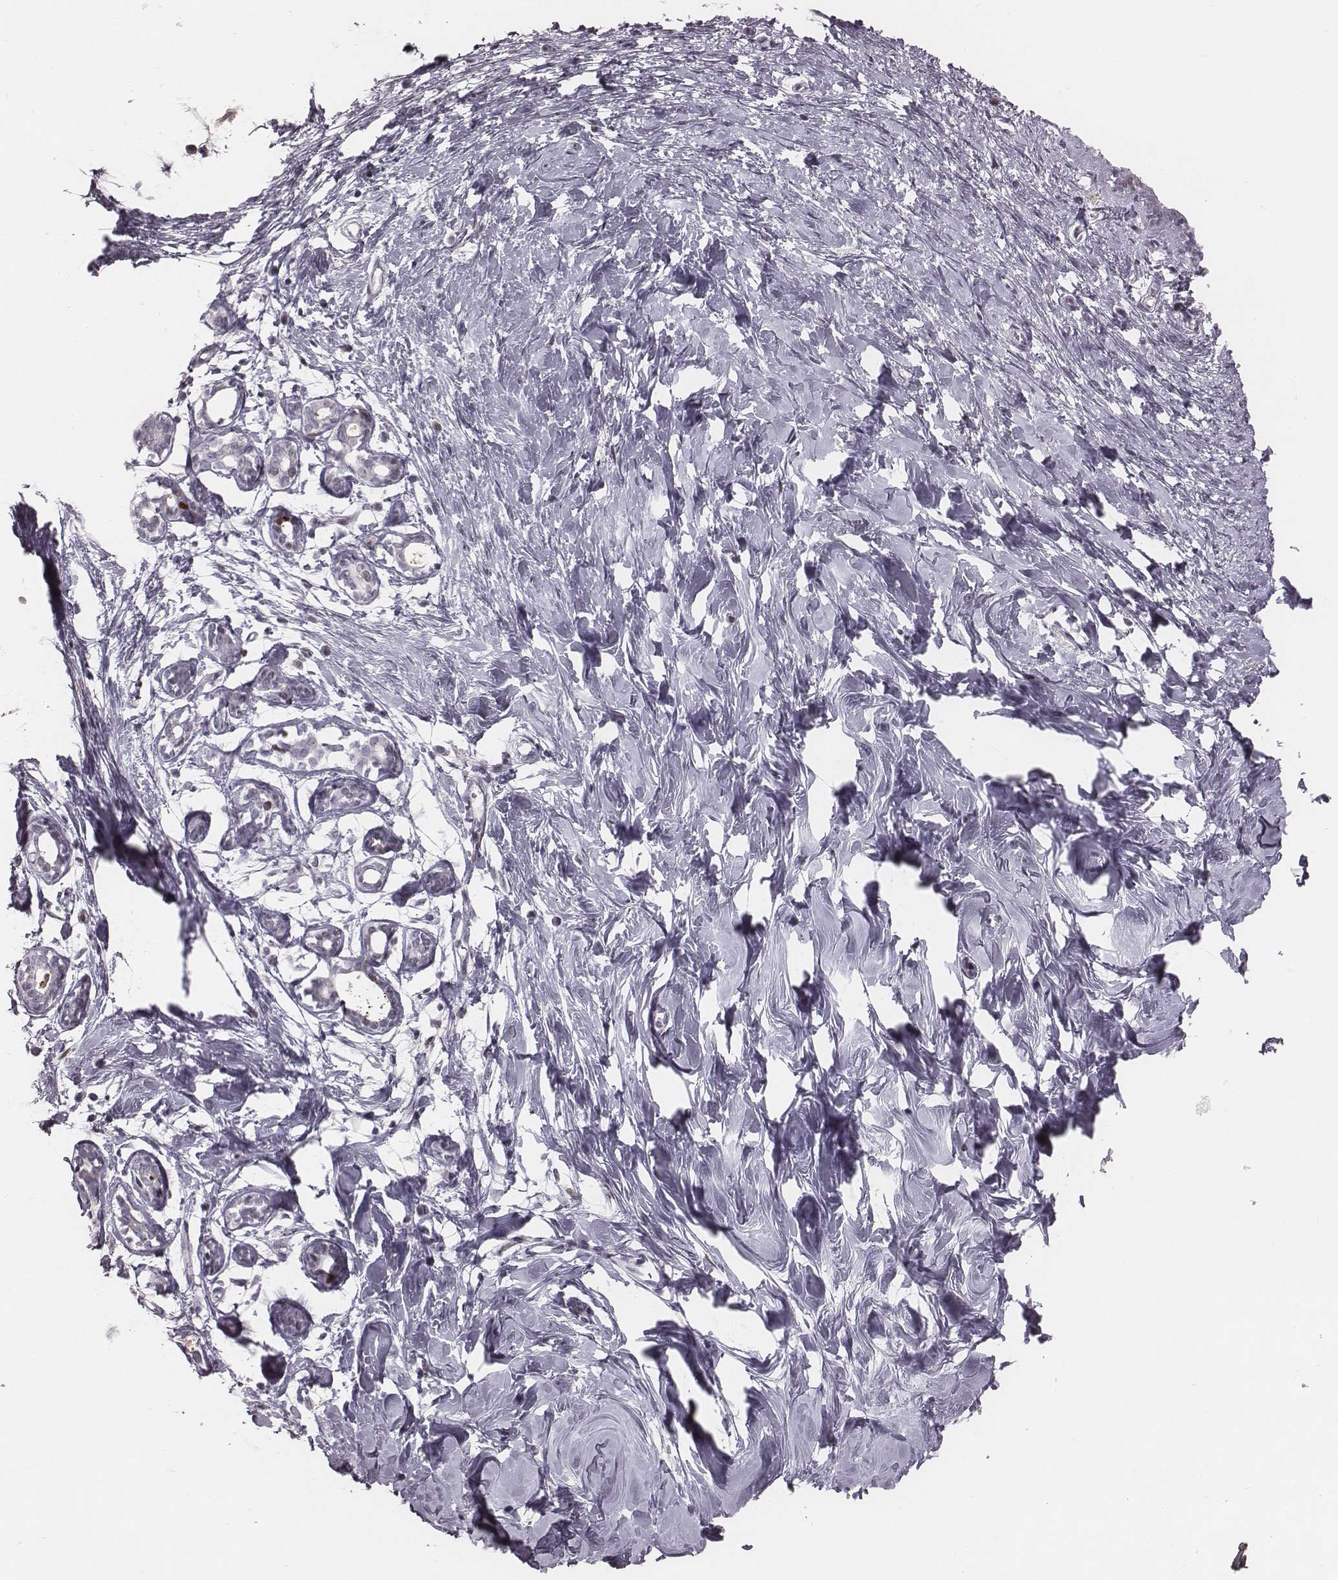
{"staining": {"intensity": "negative", "quantity": "none", "location": "none"}, "tissue": "breast", "cell_type": "Adipocytes", "image_type": "normal", "snomed": [{"axis": "morphology", "description": "Normal tissue, NOS"}, {"axis": "topography", "description": "Breast"}], "caption": "The IHC photomicrograph has no significant staining in adipocytes of breast. (Brightfield microscopy of DAB (3,3'-diaminobenzidine) IHC at high magnification).", "gene": "NDC1", "patient": {"sex": "female", "age": 27}}